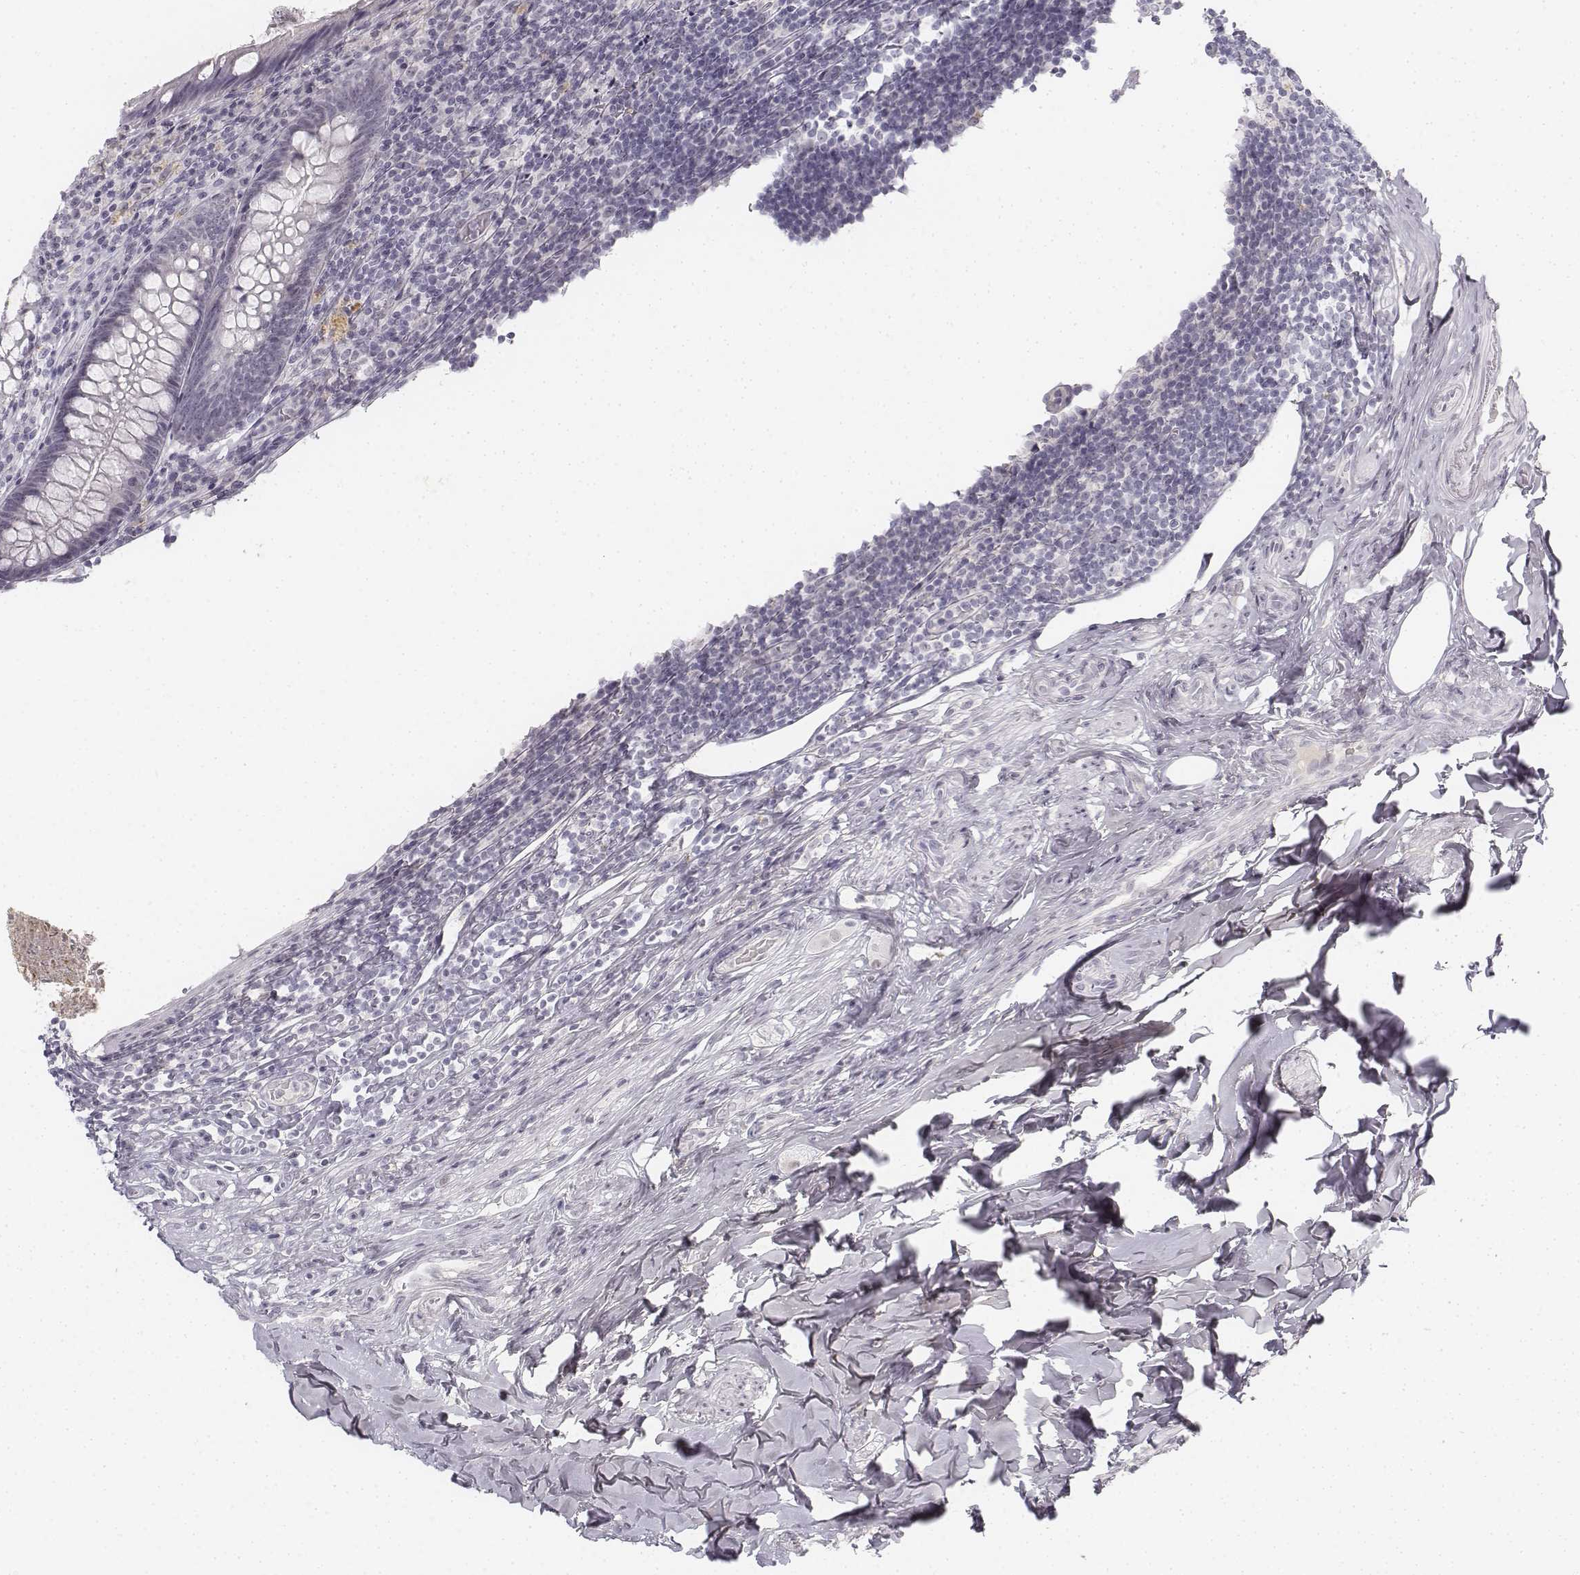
{"staining": {"intensity": "negative", "quantity": "none", "location": "none"}, "tissue": "appendix", "cell_type": "Glandular cells", "image_type": "normal", "snomed": [{"axis": "morphology", "description": "Normal tissue, NOS"}, {"axis": "topography", "description": "Appendix"}], "caption": "A histopathology image of human appendix is negative for staining in glandular cells. (DAB immunohistochemistry (IHC), high magnification).", "gene": "KRT84", "patient": {"sex": "male", "age": 47}}